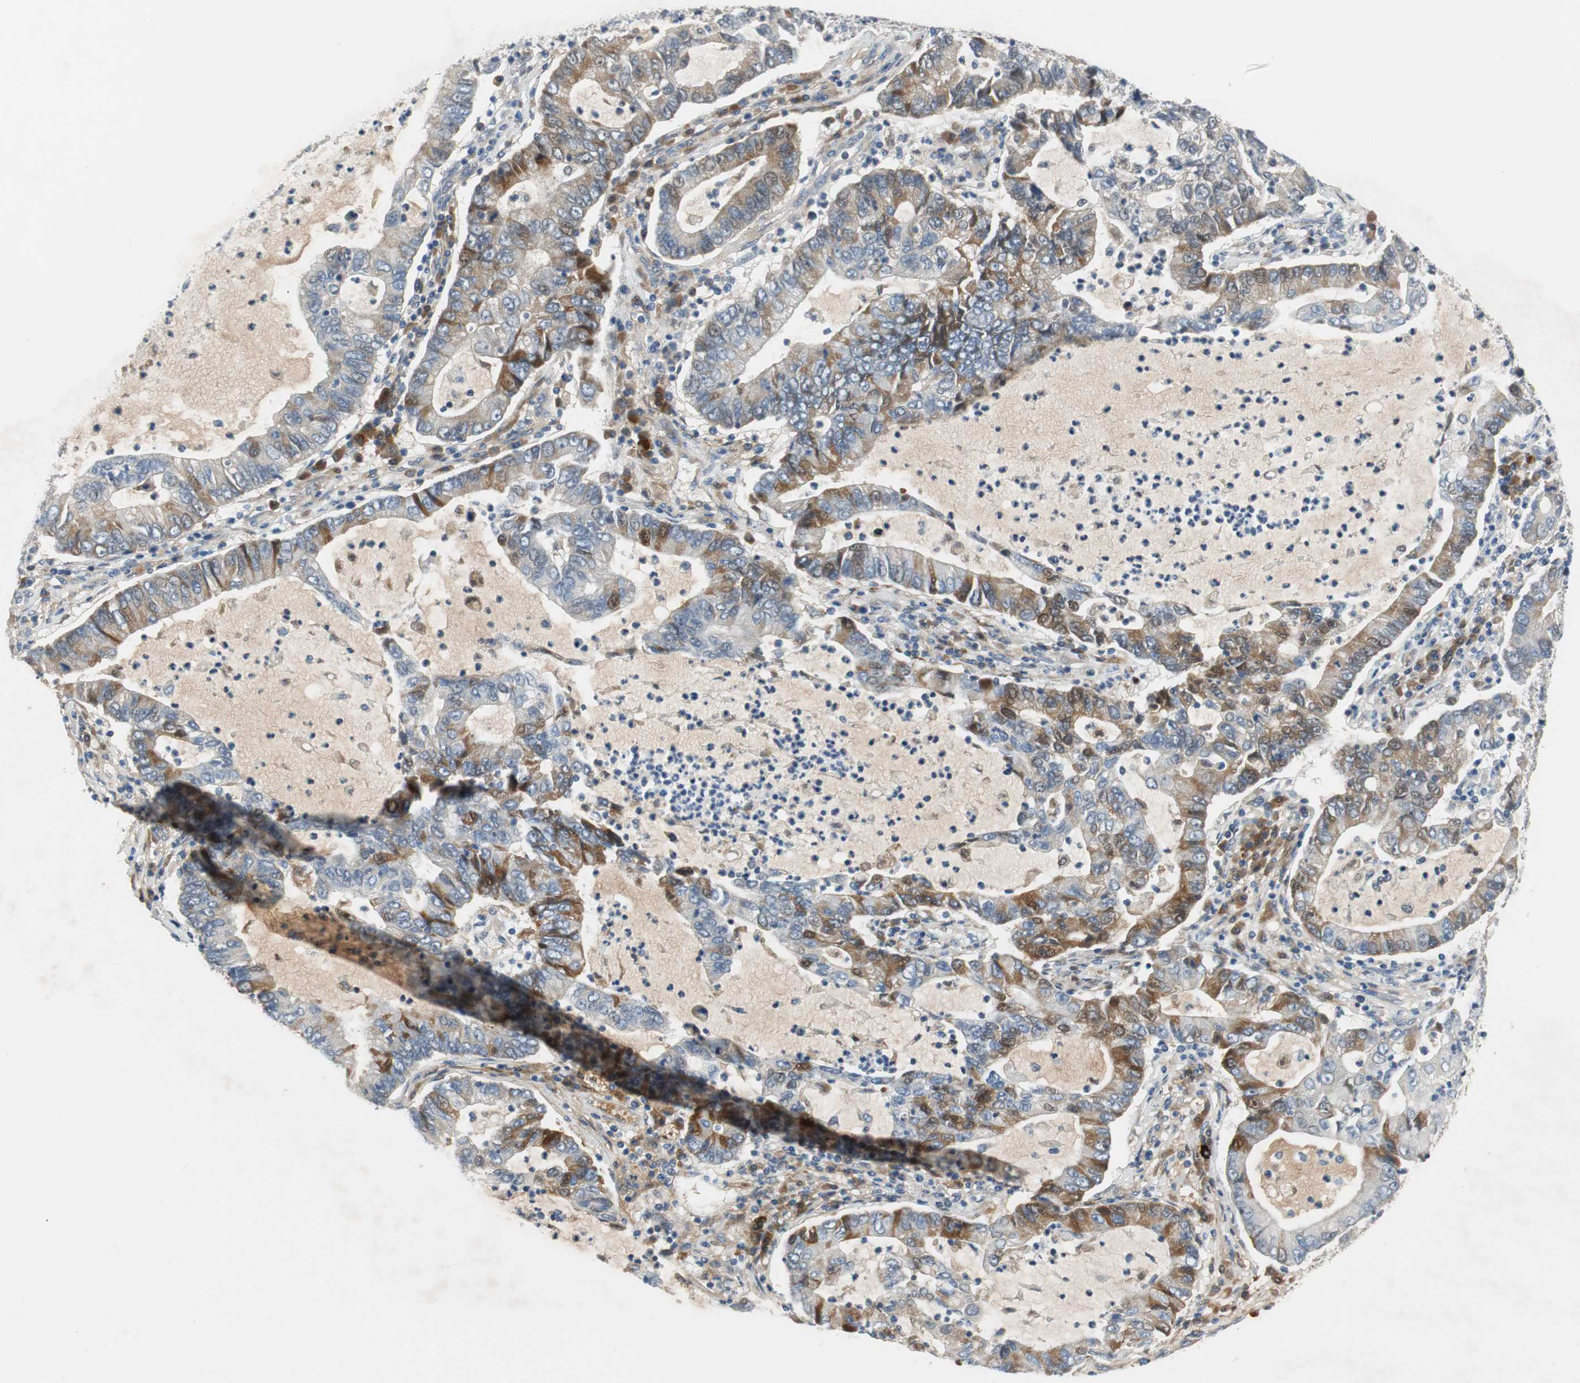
{"staining": {"intensity": "moderate", "quantity": "<25%", "location": "cytoplasmic/membranous"}, "tissue": "lung cancer", "cell_type": "Tumor cells", "image_type": "cancer", "snomed": [{"axis": "morphology", "description": "Adenocarcinoma, NOS"}, {"axis": "topography", "description": "Lung"}], "caption": "Moderate cytoplasmic/membranous protein staining is present in approximately <25% of tumor cells in lung cancer (adenocarcinoma). The protein of interest is stained brown, and the nuclei are stained in blue (DAB IHC with brightfield microscopy, high magnification).", "gene": "COL12A1", "patient": {"sex": "female", "age": 51}}